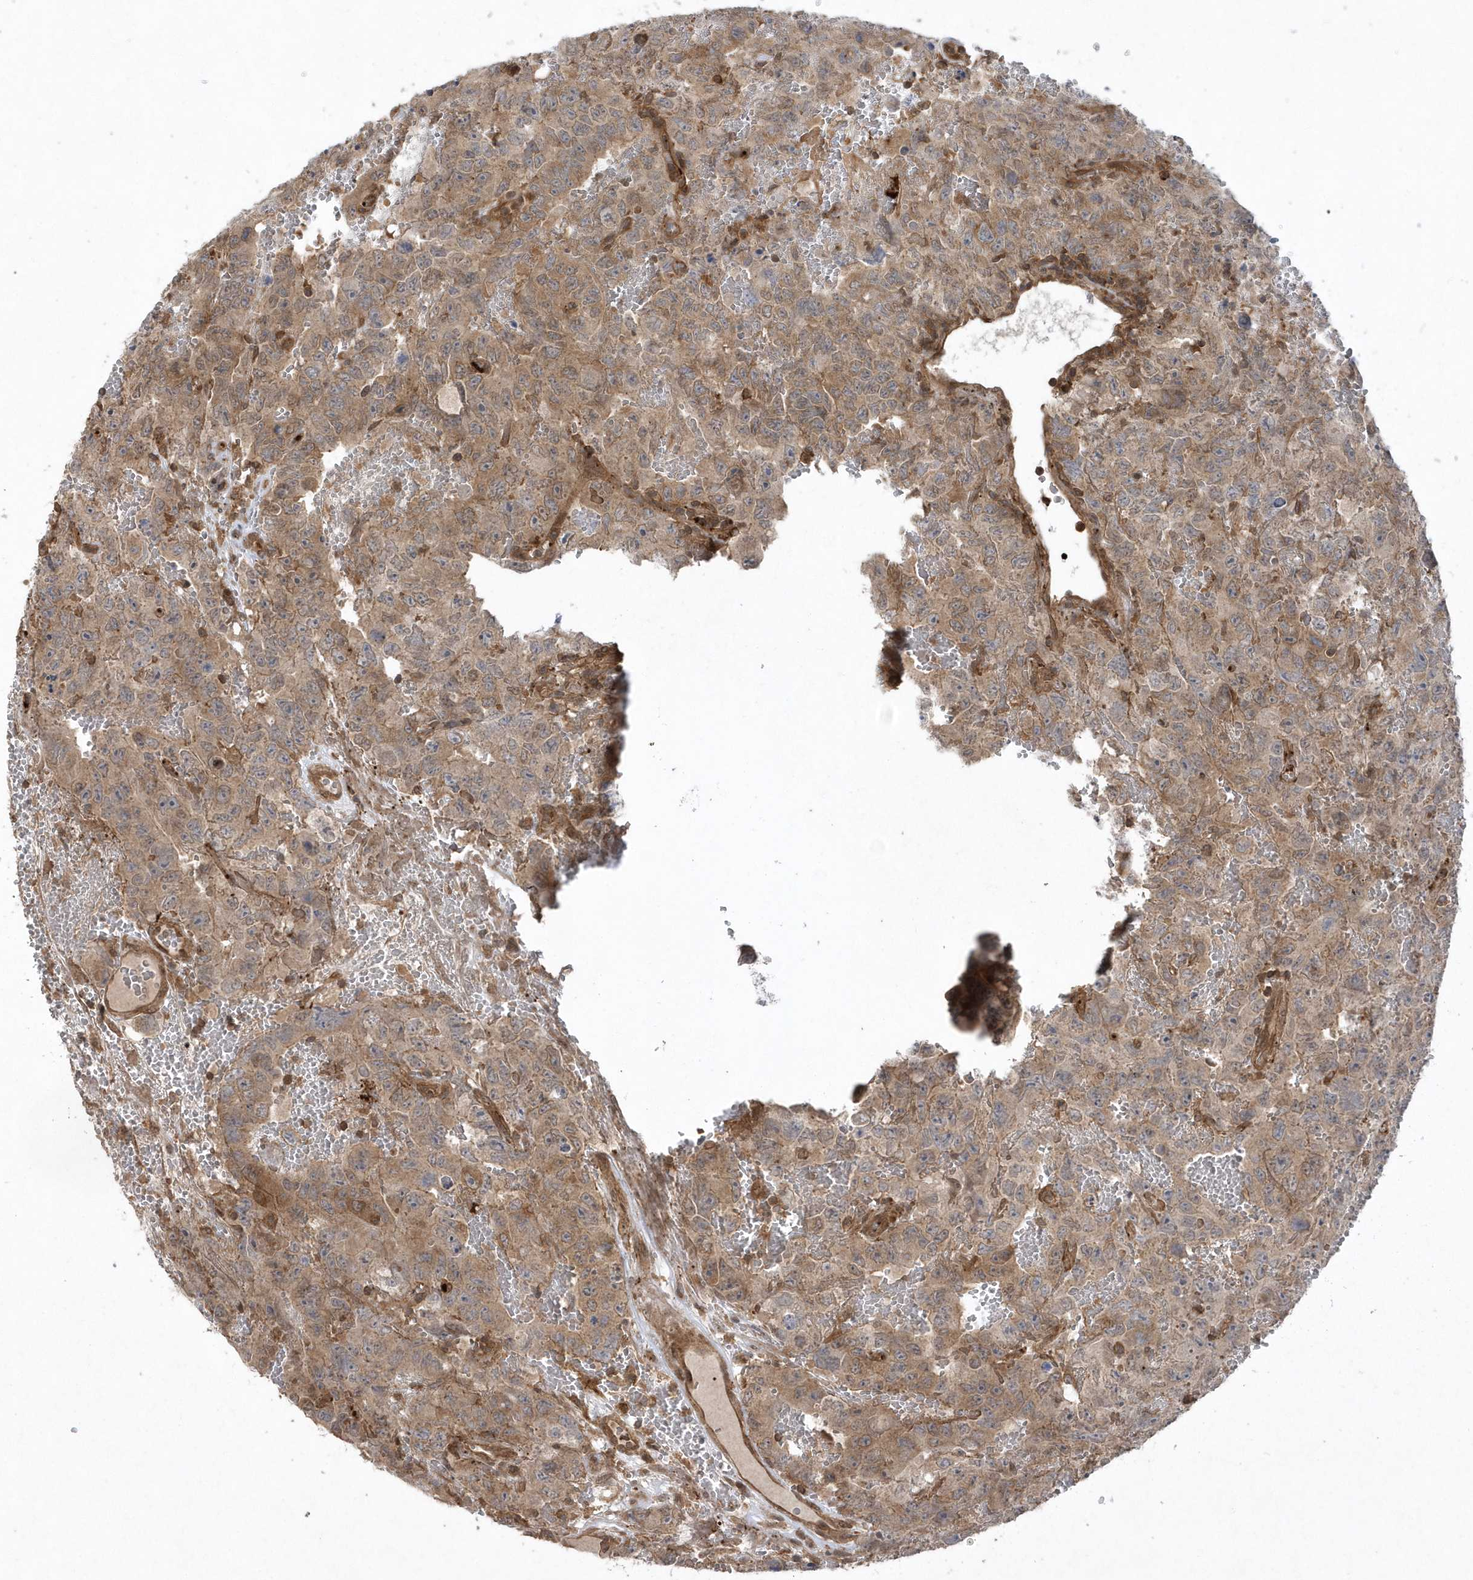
{"staining": {"intensity": "moderate", "quantity": ">75%", "location": "cytoplasmic/membranous"}, "tissue": "testis cancer", "cell_type": "Tumor cells", "image_type": "cancer", "snomed": [{"axis": "morphology", "description": "Carcinoma, Embryonal, NOS"}, {"axis": "topography", "description": "Testis"}], "caption": "This photomicrograph exhibits immunohistochemistry (IHC) staining of human testis cancer (embryonal carcinoma), with medium moderate cytoplasmic/membranous positivity in approximately >75% of tumor cells.", "gene": "ACYP1", "patient": {"sex": "male", "age": 45}}